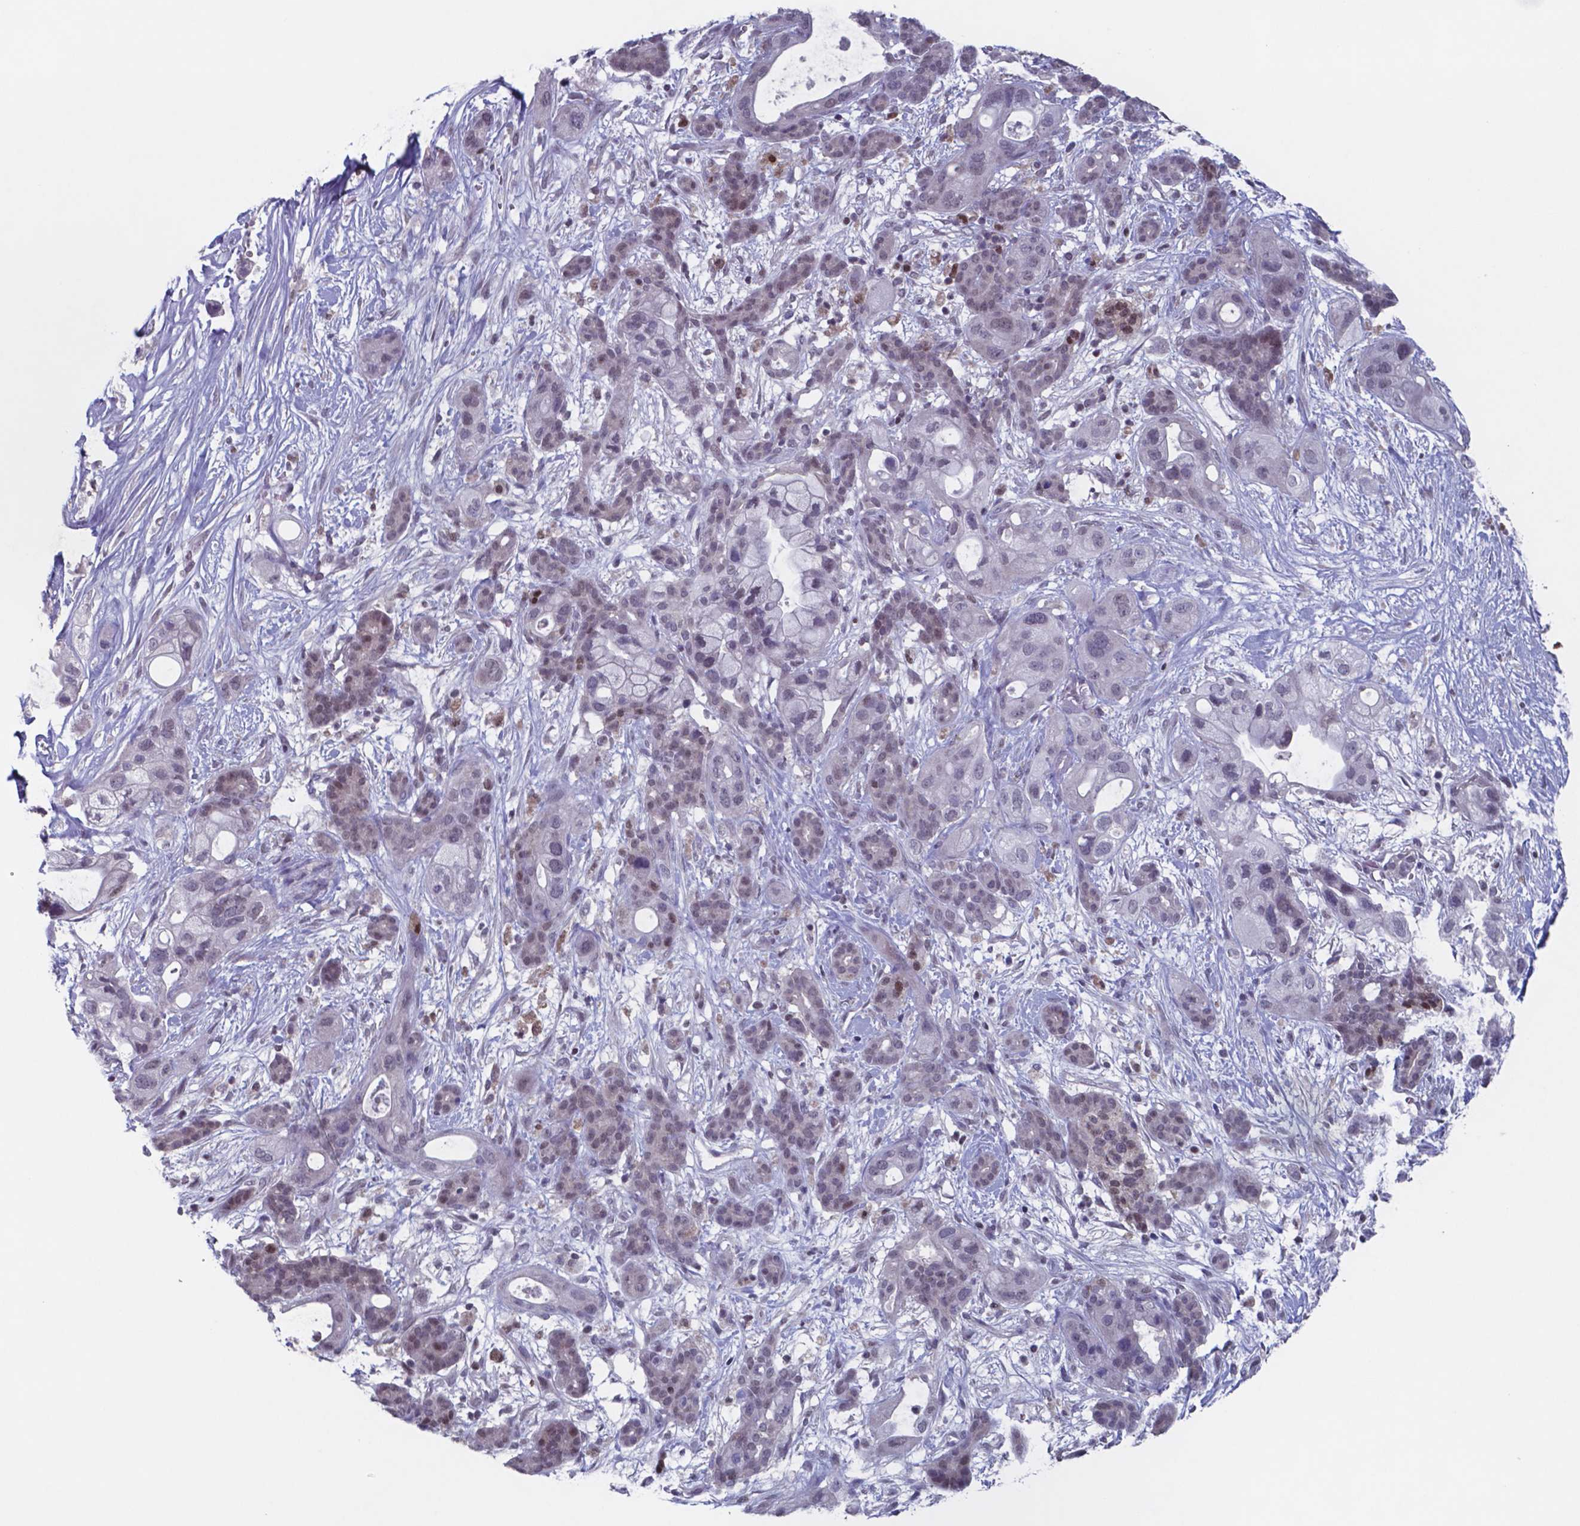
{"staining": {"intensity": "negative", "quantity": "none", "location": "none"}, "tissue": "pancreatic cancer", "cell_type": "Tumor cells", "image_type": "cancer", "snomed": [{"axis": "morphology", "description": "Adenocarcinoma, NOS"}, {"axis": "topography", "description": "Pancreas"}], "caption": "Protein analysis of pancreatic cancer (adenocarcinoma) displays no significant positivity in tumor cells.", "gene": "TDP2", "patient": {"sex": "male", "age": 44}}